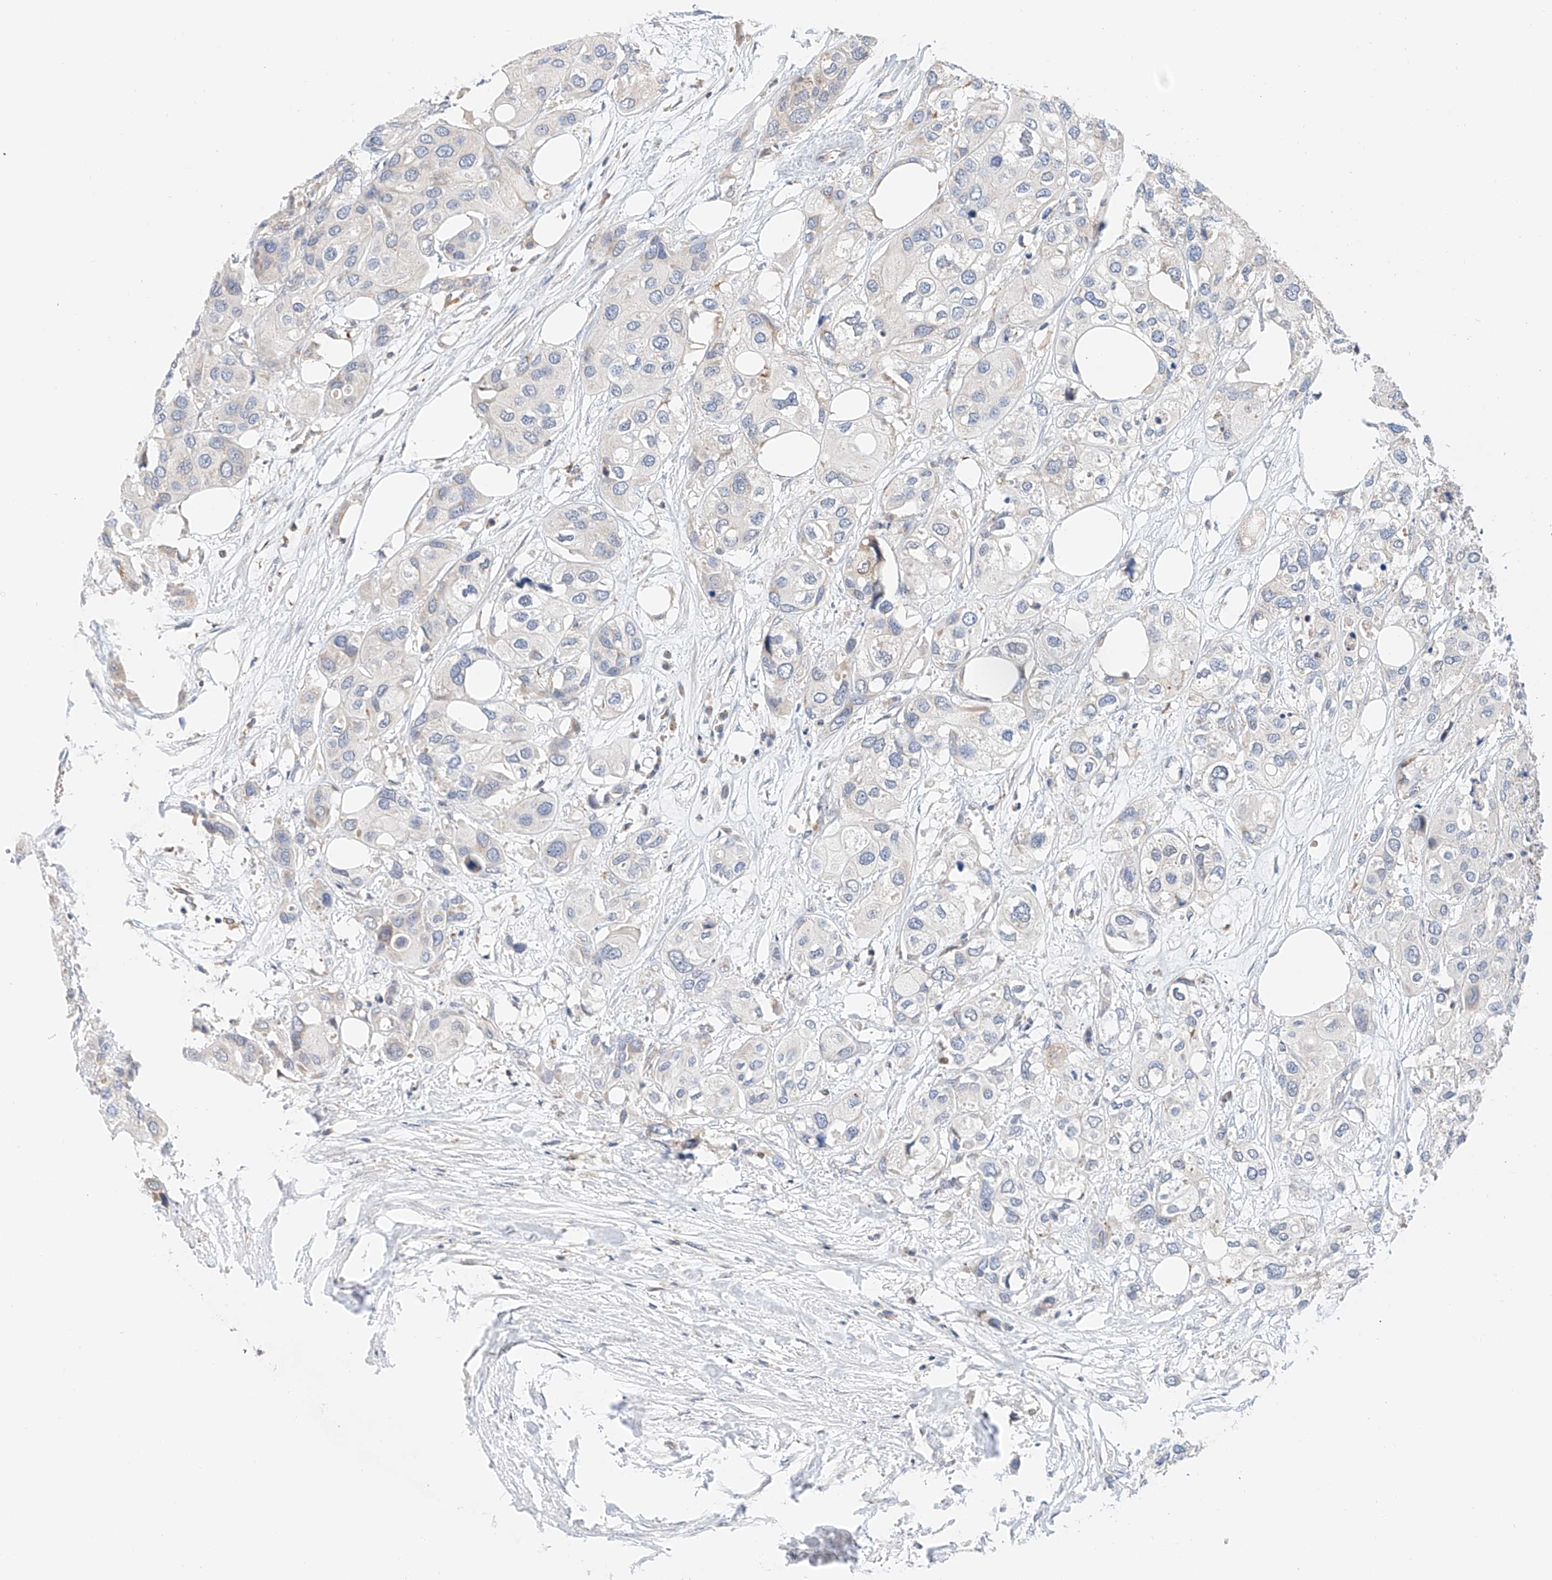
{"staining": {"intensity": "negative", "quantity": "none", "location": "none"}, "tissue": "urothelial cancer", "cell_type": "Tumor cells", "image_type": "cancer", "snomed": [{"axis": "morphology", "description": "Urothelial carcinoma, High grade"}, {"axis": "topography", "description": "Urinary bladder"}], "caption": "Tumor cells are negative for brown protein staining in urothelial cancer.", "gene": "MFN2", "patient": {"sex": "male", "age": 64}}